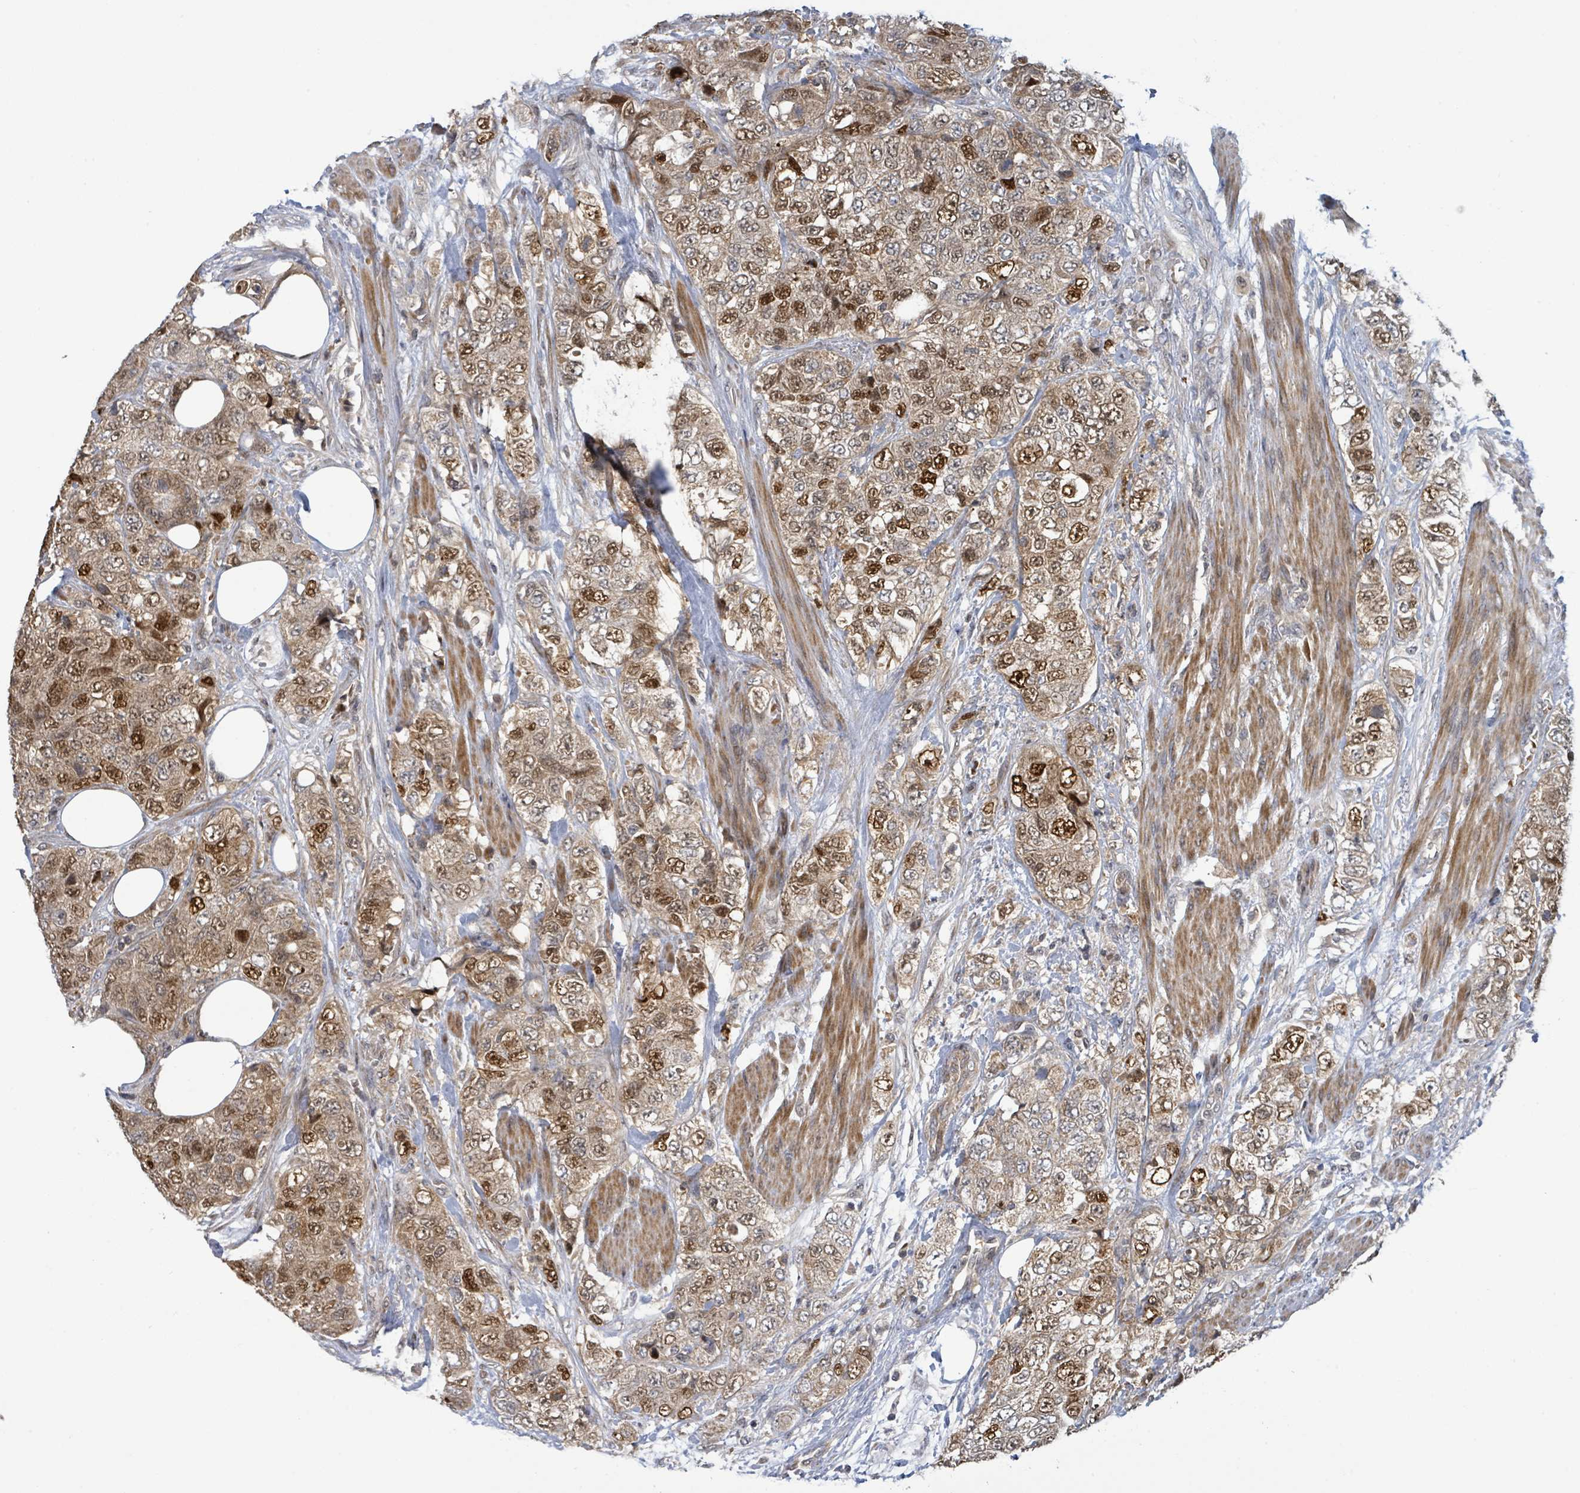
{"staining": {"intensity": "moderate", "quantity": ">75%", "location": "cytoplasmic/membranous,nuclear"}, "tissue": "urothelial cancer", "cell_type": "Tumor cells", "image_type": "cancer", "snomed": [{"axis": "morphology", "description": "Urothelial carcinoma, High grade"}, {"axis": "topography", "description": "Urinary bladder"}], "caption": "Immunohistochemical staining of urothelial carcinoma (high-grade) exhibits moderate cytoplasmic/membranous and nuclear protein staining in about >75% of tumor cells.", "gene": "ITGA11", "patient": {"sex": "female", "age": 78}}